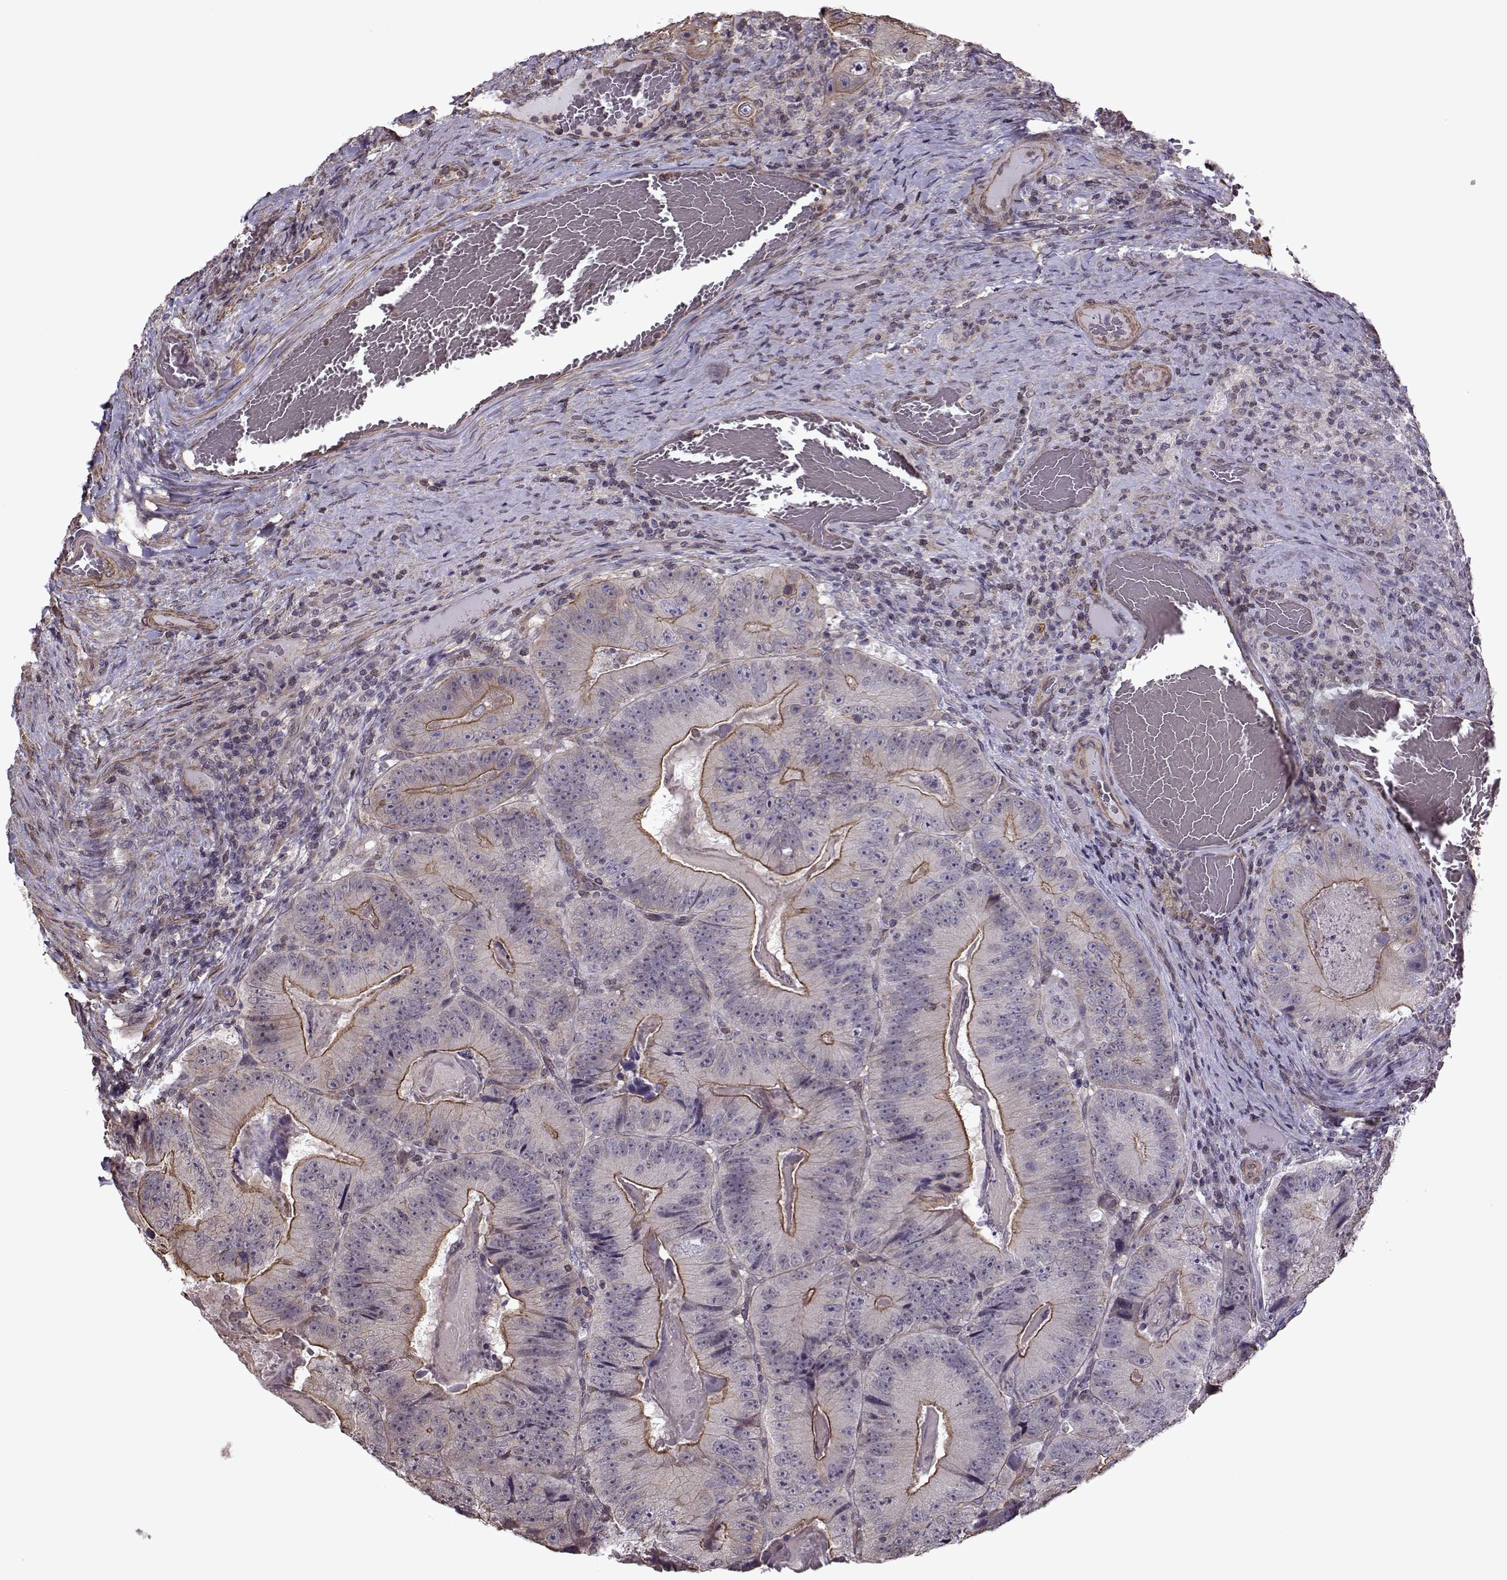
{"staining": {"intensity": "moderate", "quantity": "25%-75%", "location": "cytoplasmic/membranous"}, "tissue": "colorectal cancer", "cell_type": "Tumor cells", "image_type": "cancer", "snomed": [{"axis": "morphology", "description": "Adenocarcinoma, NOS"}, {"axis": "topography", "description": "Colon"}], "caption": "Brown immunohistochemical staining in human adenocarcinoma (colorectal) reveals moderate cytoplasmic/membranous expression in approximately 25%-75% of tumor cells. Nuclei are stained in blue.", "gene": "KRT9", "patient": {"sex": "female", "age": 86}}